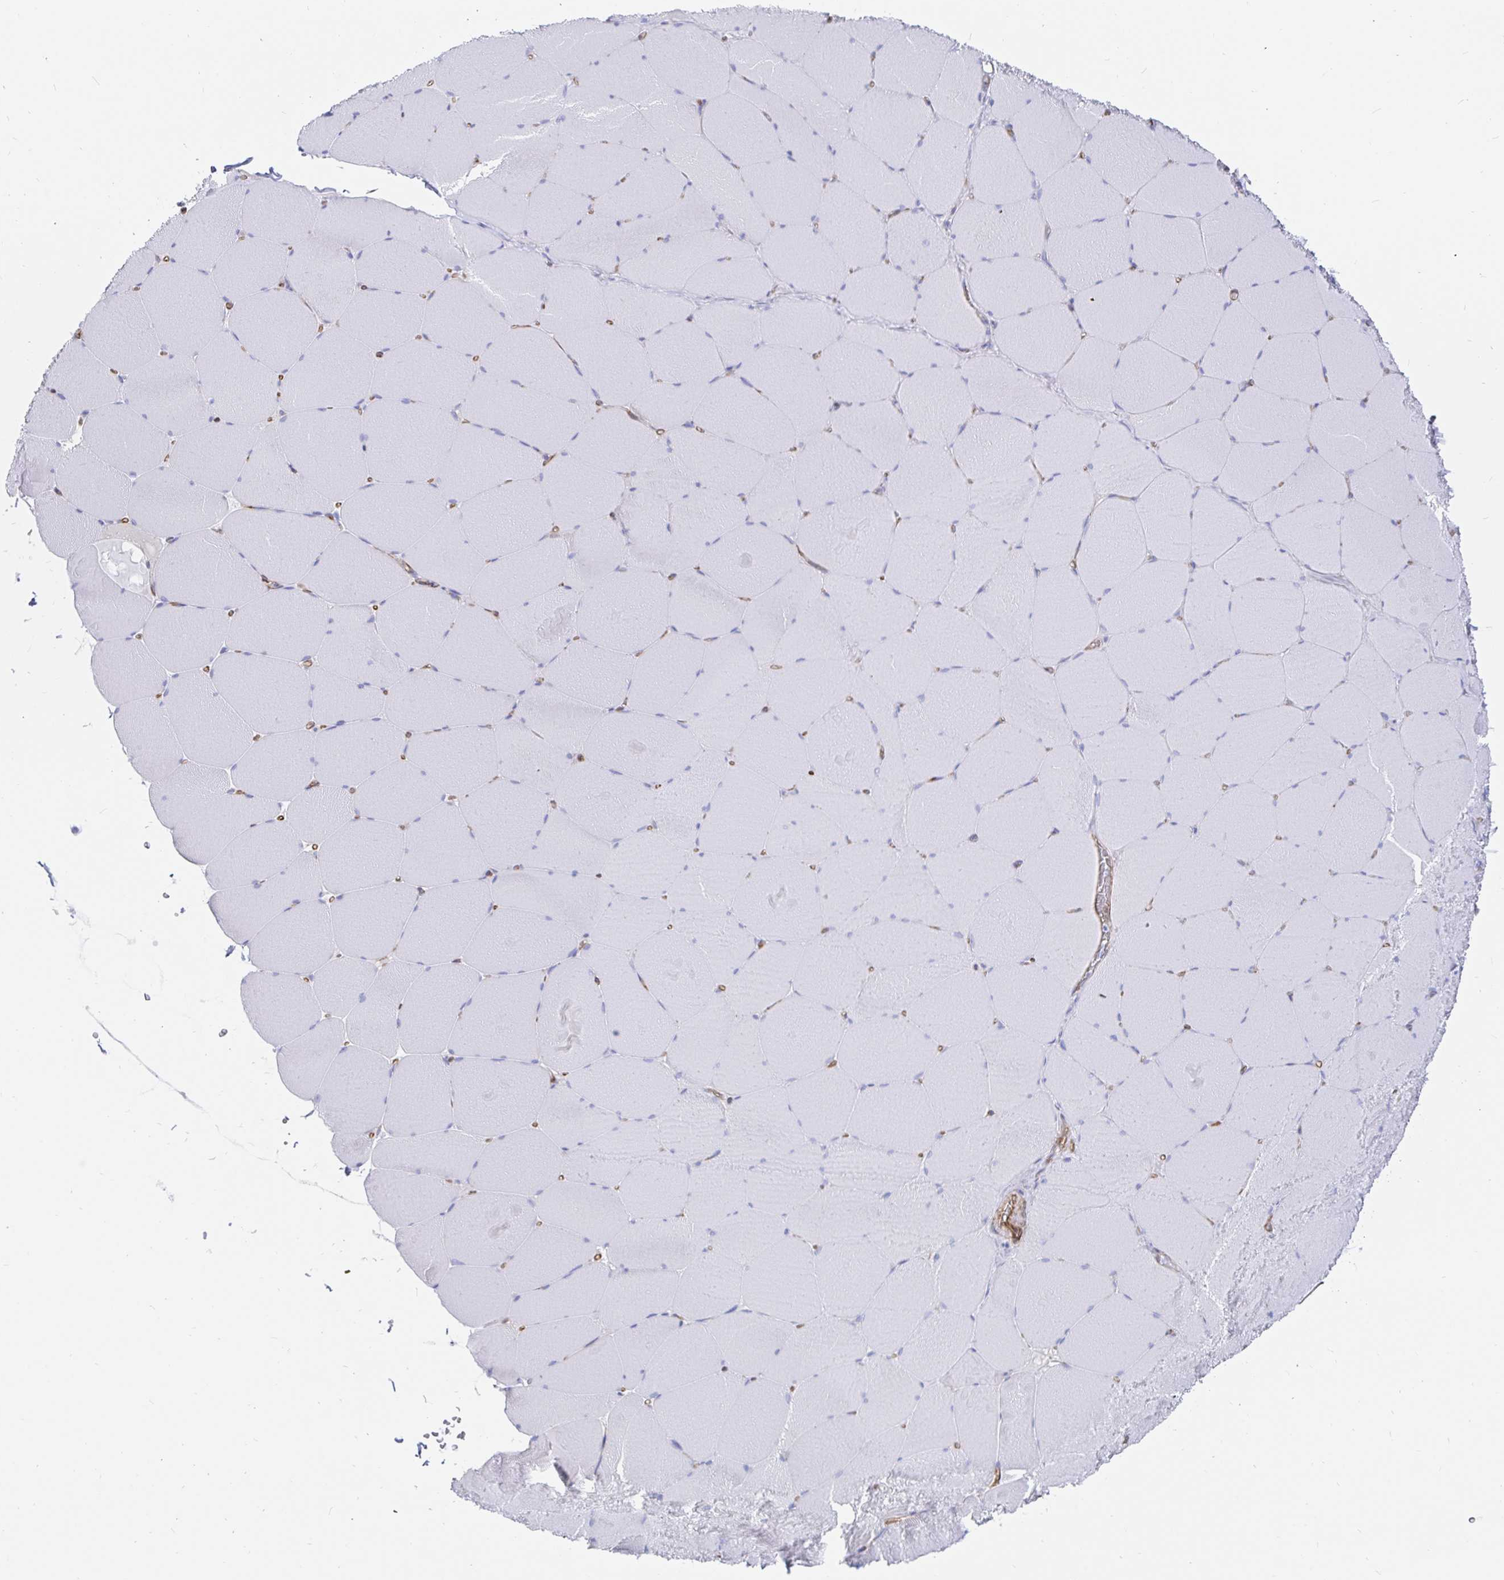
{"staining": {"intensity": "negative", "quantity": "none", "location": "none"}, "tissue": "skeletal muscle", "cell_type": "Myocytes", "image_type": "normal", "snomed": [{"axis": "morphology", "description": "Normal tissue, NOS"}, {"axis": "topography", "description": "Skeletal muscle"}, {"axis": "topography", "description": "Head-Neck"}], "caption": "An immunohistochemistry photomicrograph of unremarkable skeletal muscle is shown. There is no staining in myocytes of skeletal muscle.", "gene": "COX16", "patient": {"sex": "male", "age": 66}}